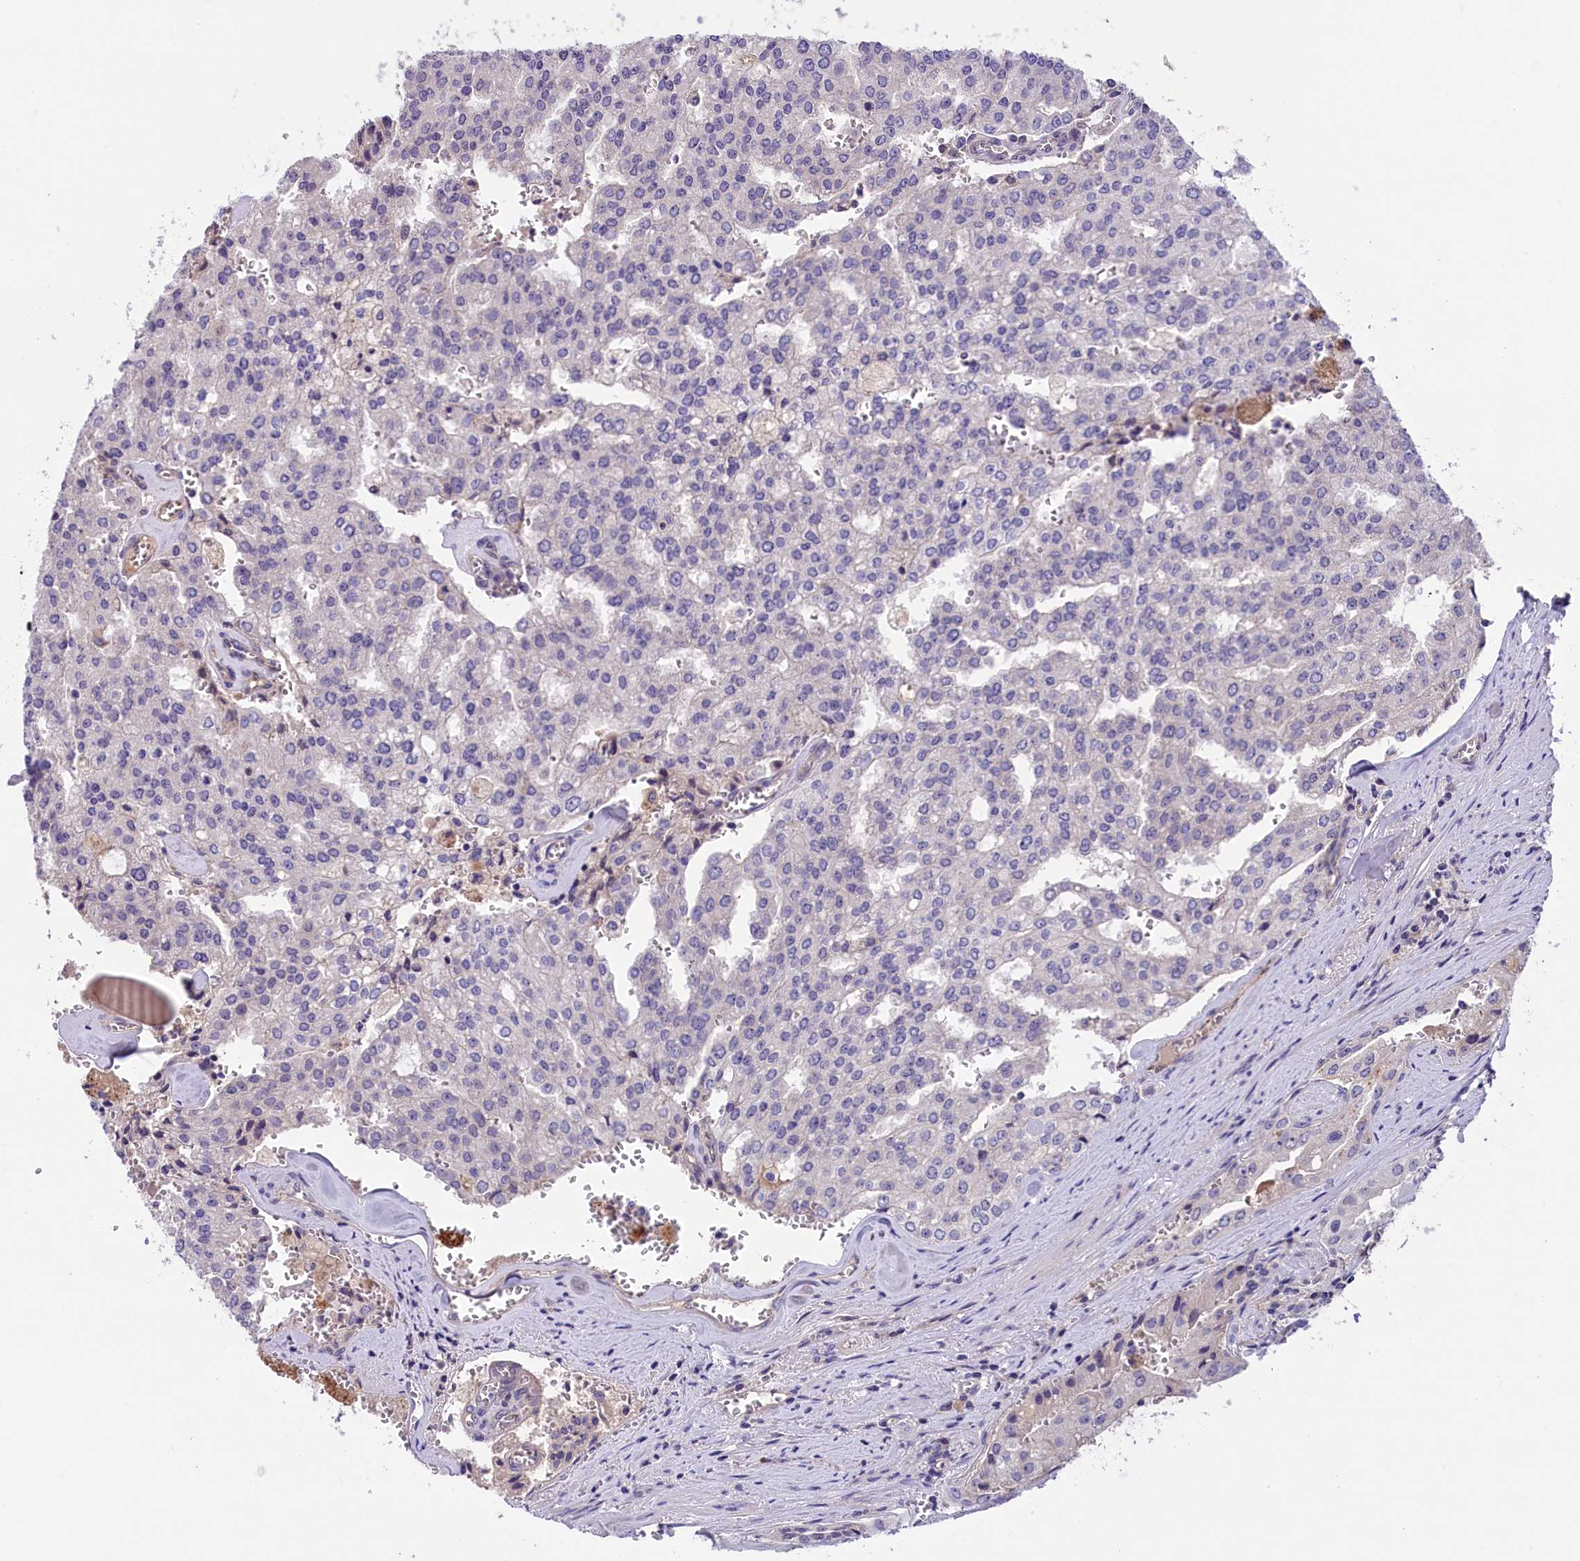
{"staining": {"intensity": "negative", "quantity": "none", "location": "none"}, "tissue": "prostate cancer", "cell_type": "Tumor cells", "image_type": "cancer", "snomed": [{"axis": "morphology", "description": "Adenocarcinoma, High grade"}, {"axis": "topography", "description": "Prostate"}], "caption": "A photomicrograph of human prostate cancer (high-grade adenocarcinoma) is negative for staining in tumor cells.", "gene": "CCDC32", "patient": {"sex": "male", "age": 68}}